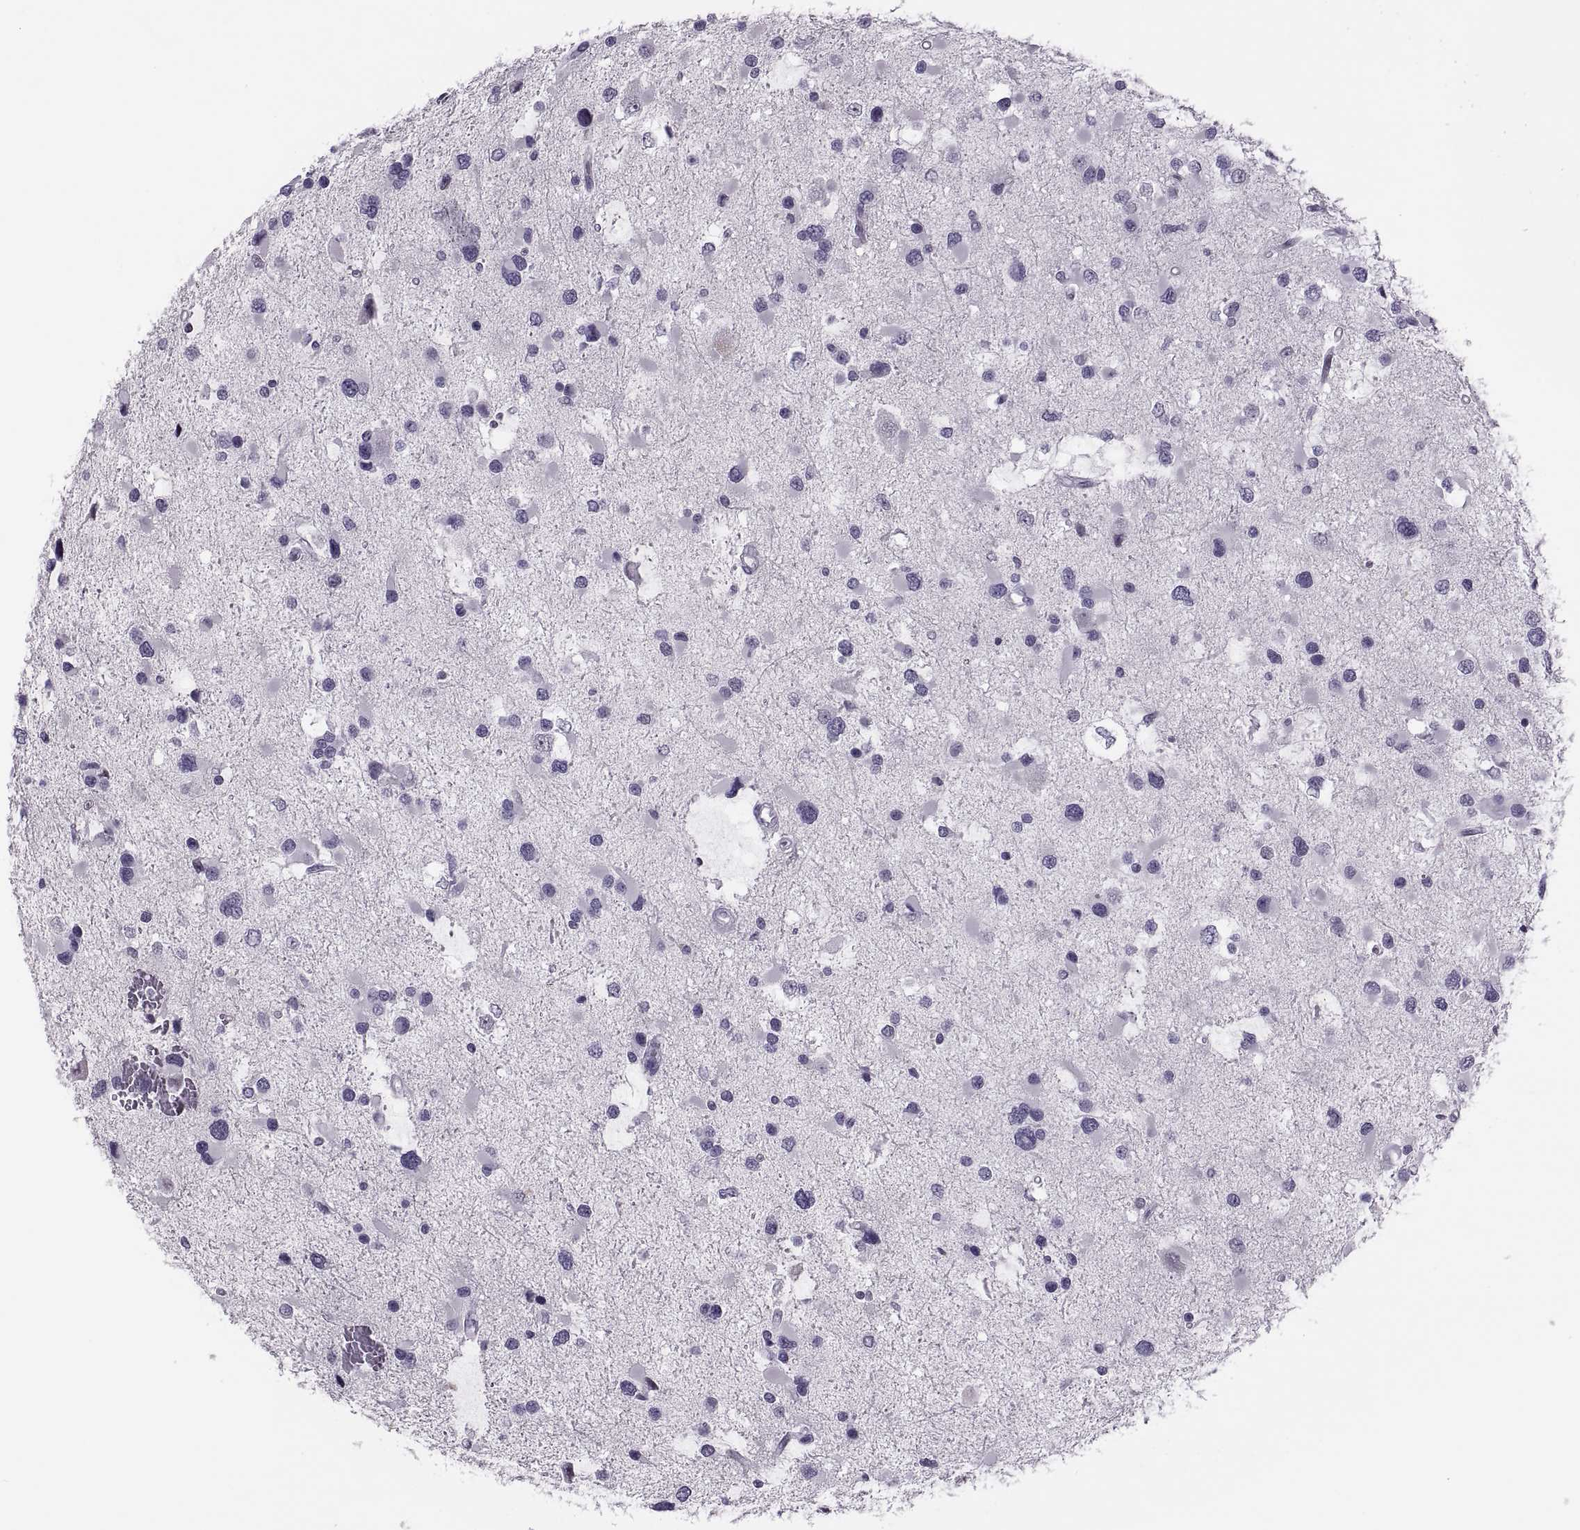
{"staining": {"intensity": "negative", "quantity": "none", "location": "none"}, "tissue": "glioma", "cell_type": "Tumor cells", "image_type": "cancer", "snomed": [{"axis": "morphology", "description": "Glioma, malignant, Low grade"}, {"axis": "topography", "description": "Brain"}], "caption": "DAB (3,3'-diaminobenzidine) immunohistochemical staining of human malignant low-grade glioma demonstrates no significant staining in tumor cells.", "gene": "SYNGR4", "patient": {"sex": "female", "age": 32}}